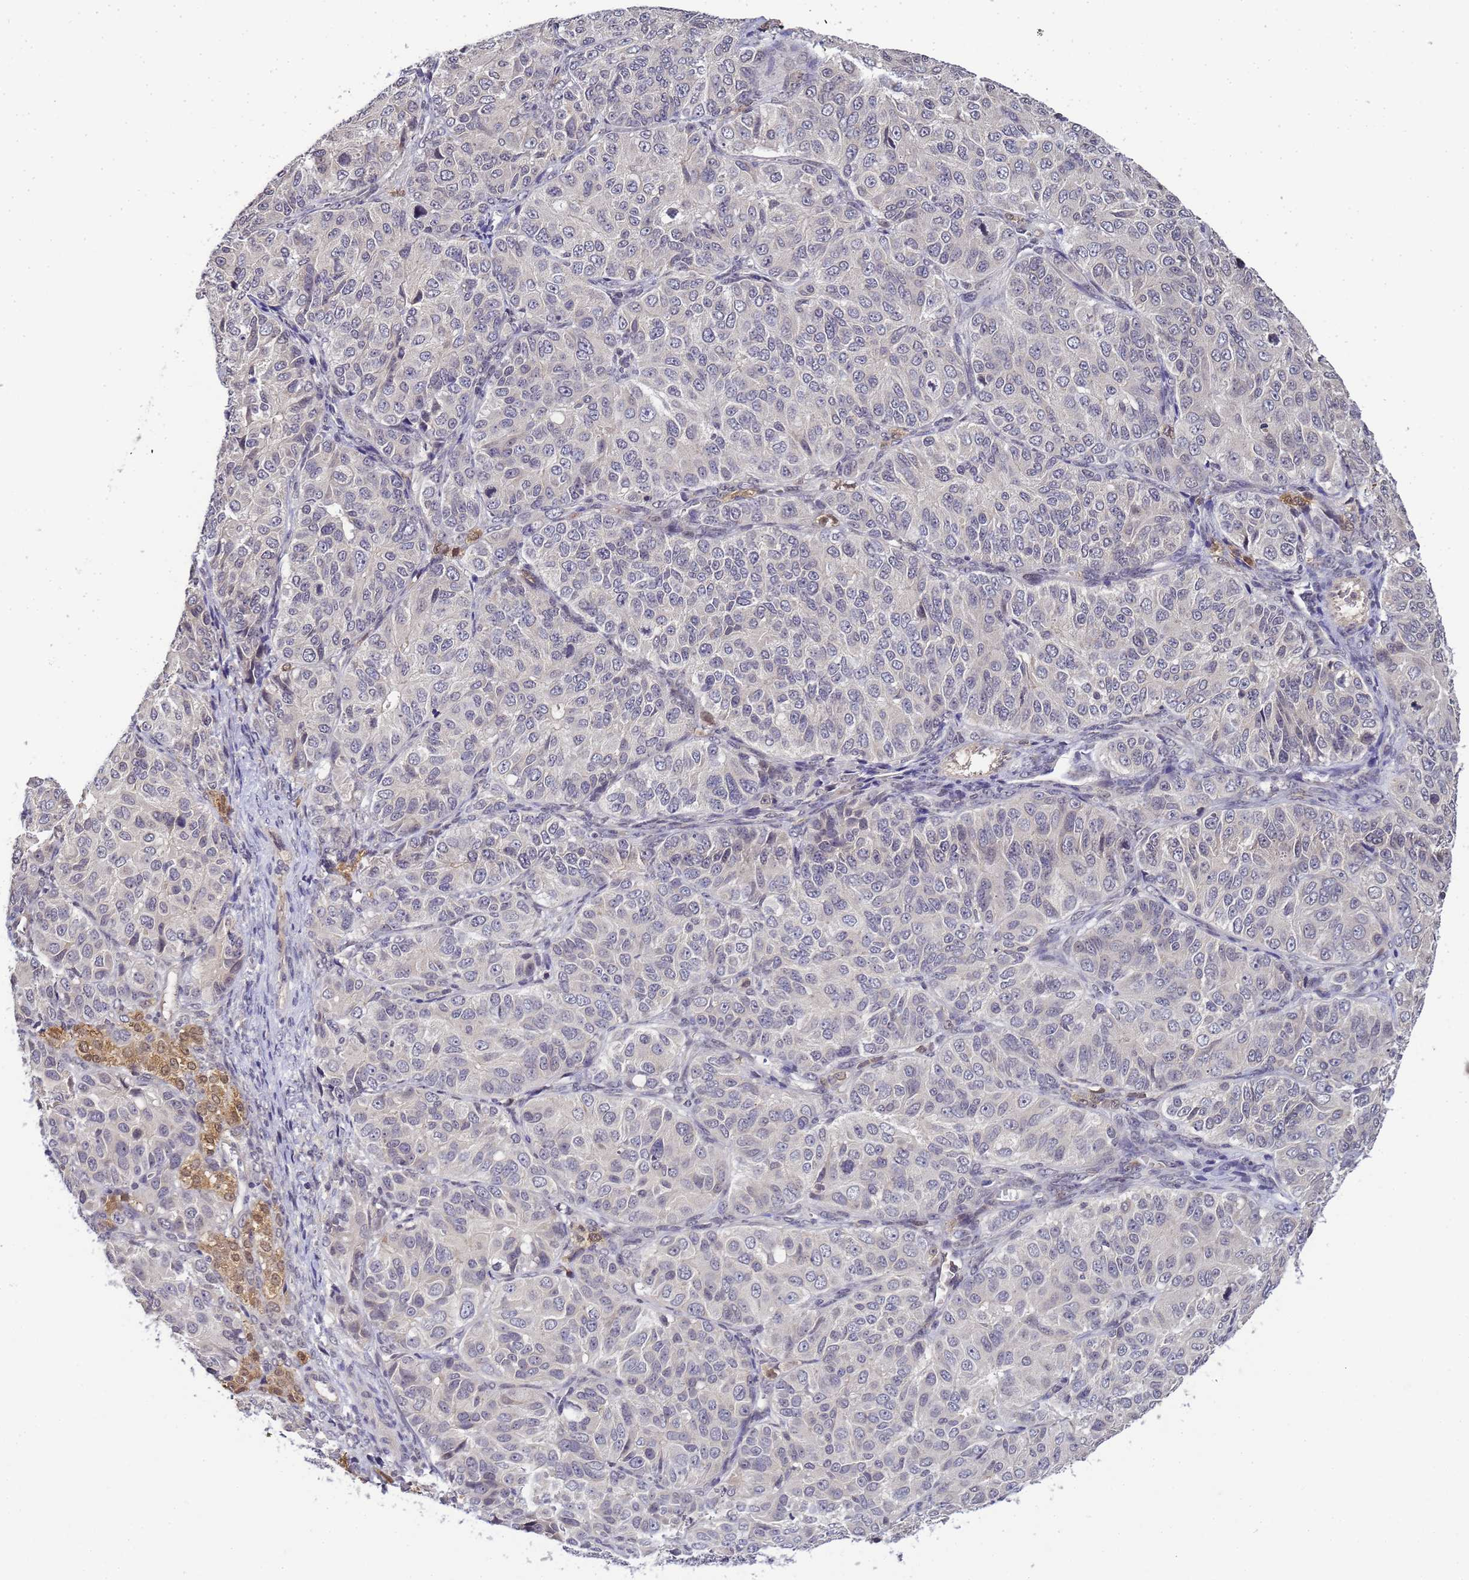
{"staining": {"intensity": "negative", "quantity": "none", "location": "none"}, "tissue": "ovarian cancer", "cell_type": "Tumor cells", "image_type": "cancer", "snomed": [{"axis": "morphology", "description": "Carcinoma, endometroid"}, {"axis": "topography", "description": "Ovary"}], "caption": "Tumor cells are negative for protein expression in human ovarian cancer. (Immunohistochemistry, brightfield microscopy, high magnification).", "gene": "MYL7", "patient": {"sex": "female", "age": 51}}